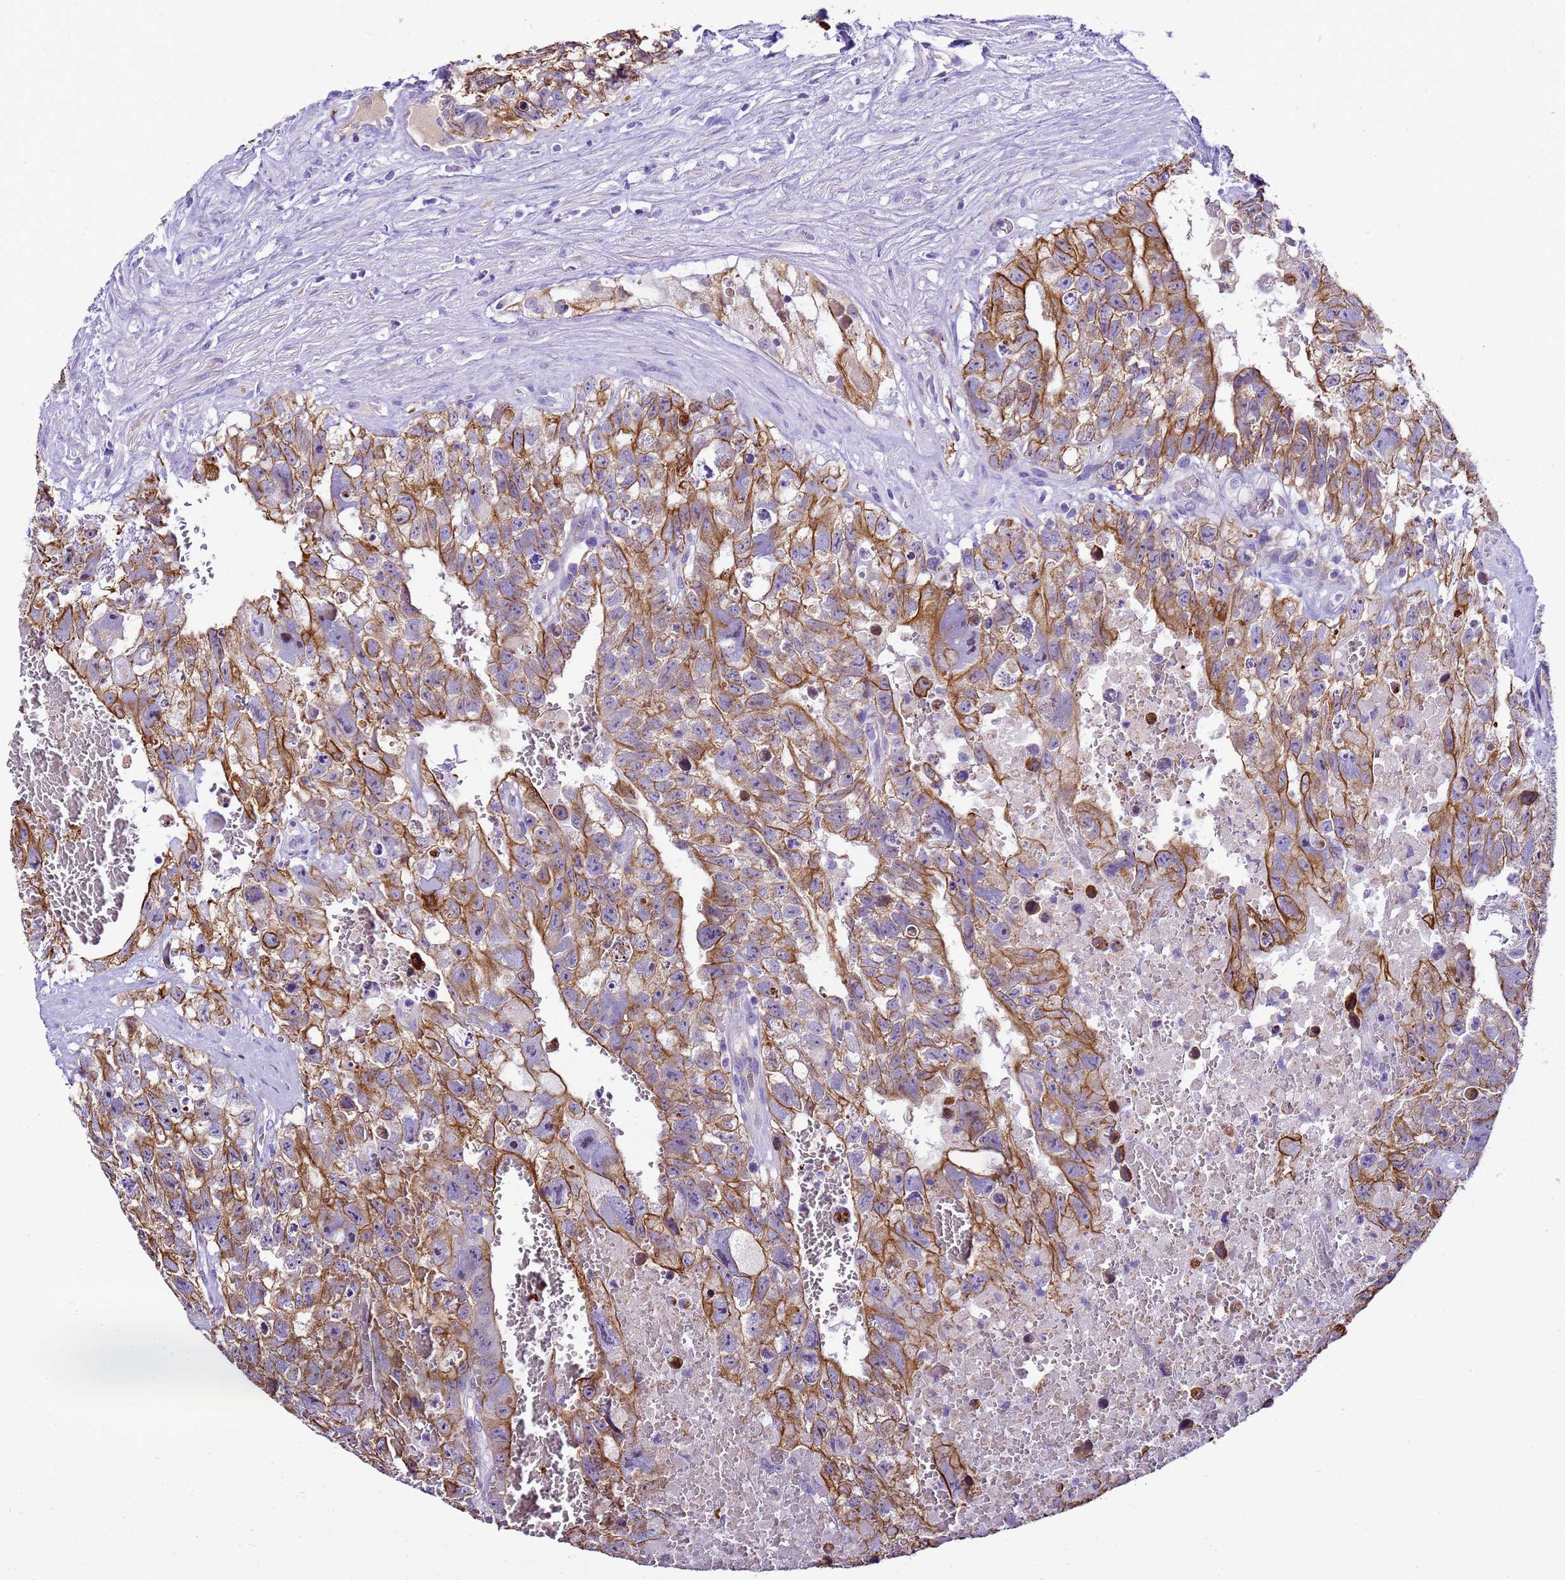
{"staining": {"intensity": "moderate", "quantity": ">75%", "location": "cytoplasmic/membranous"}, "tissue": "testis cancer", "cell_type": "Tumor cells", "image_type": "cancer", "snomed": [{"axis": "morphology", "description": "Carcinoma, Embryonal, NOS"}, {"axis": "topography", "description": "Testis"}], "caption": "Moderate cytoplasmic/membranous positivity for a protein is present in about >75% of tumor cells of testis embryonal carcinoma using IHC.", "gene": "PIEZO2", "patient": {"sex": "male", "age": 26}}